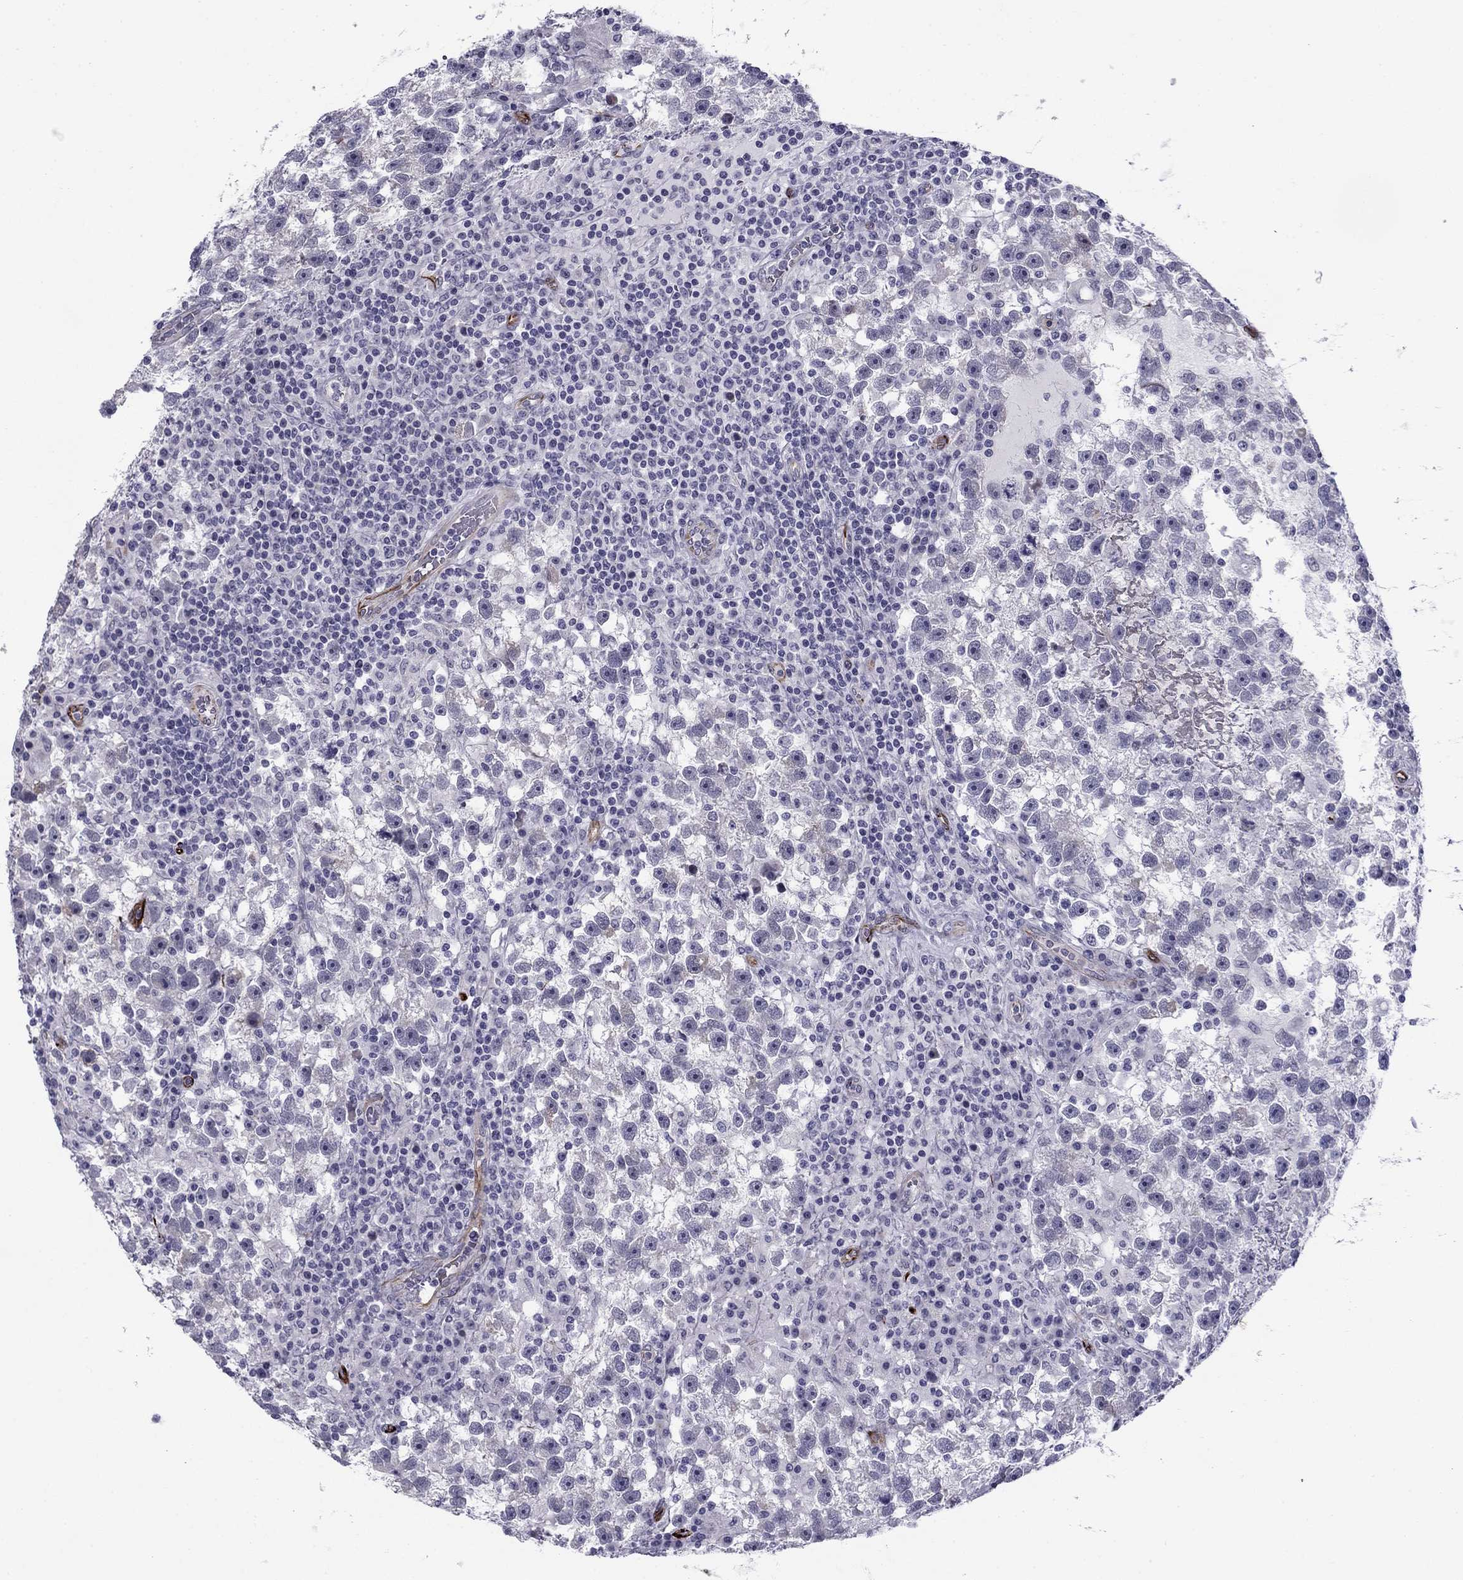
{"staining": {"intensity": "negative", "quantity": "none", "location": "none"}, "tissue": "testis cancer", "cell_type": "Tumor cells", "image_type": "cancer", "snomed": [{"axis": "morphology", "description": "Seminoma, NOS"}, {"axis": "topography", "description": "Testis"}], "caption": "Protein analysis of testis cancer (seminoma) demonstrates no significant expression in tumor cells. (IHC, brightfield microscopy, high magnification).", "gene": "ANKS4B", "patient": {"sex": "male", "age": 47}}